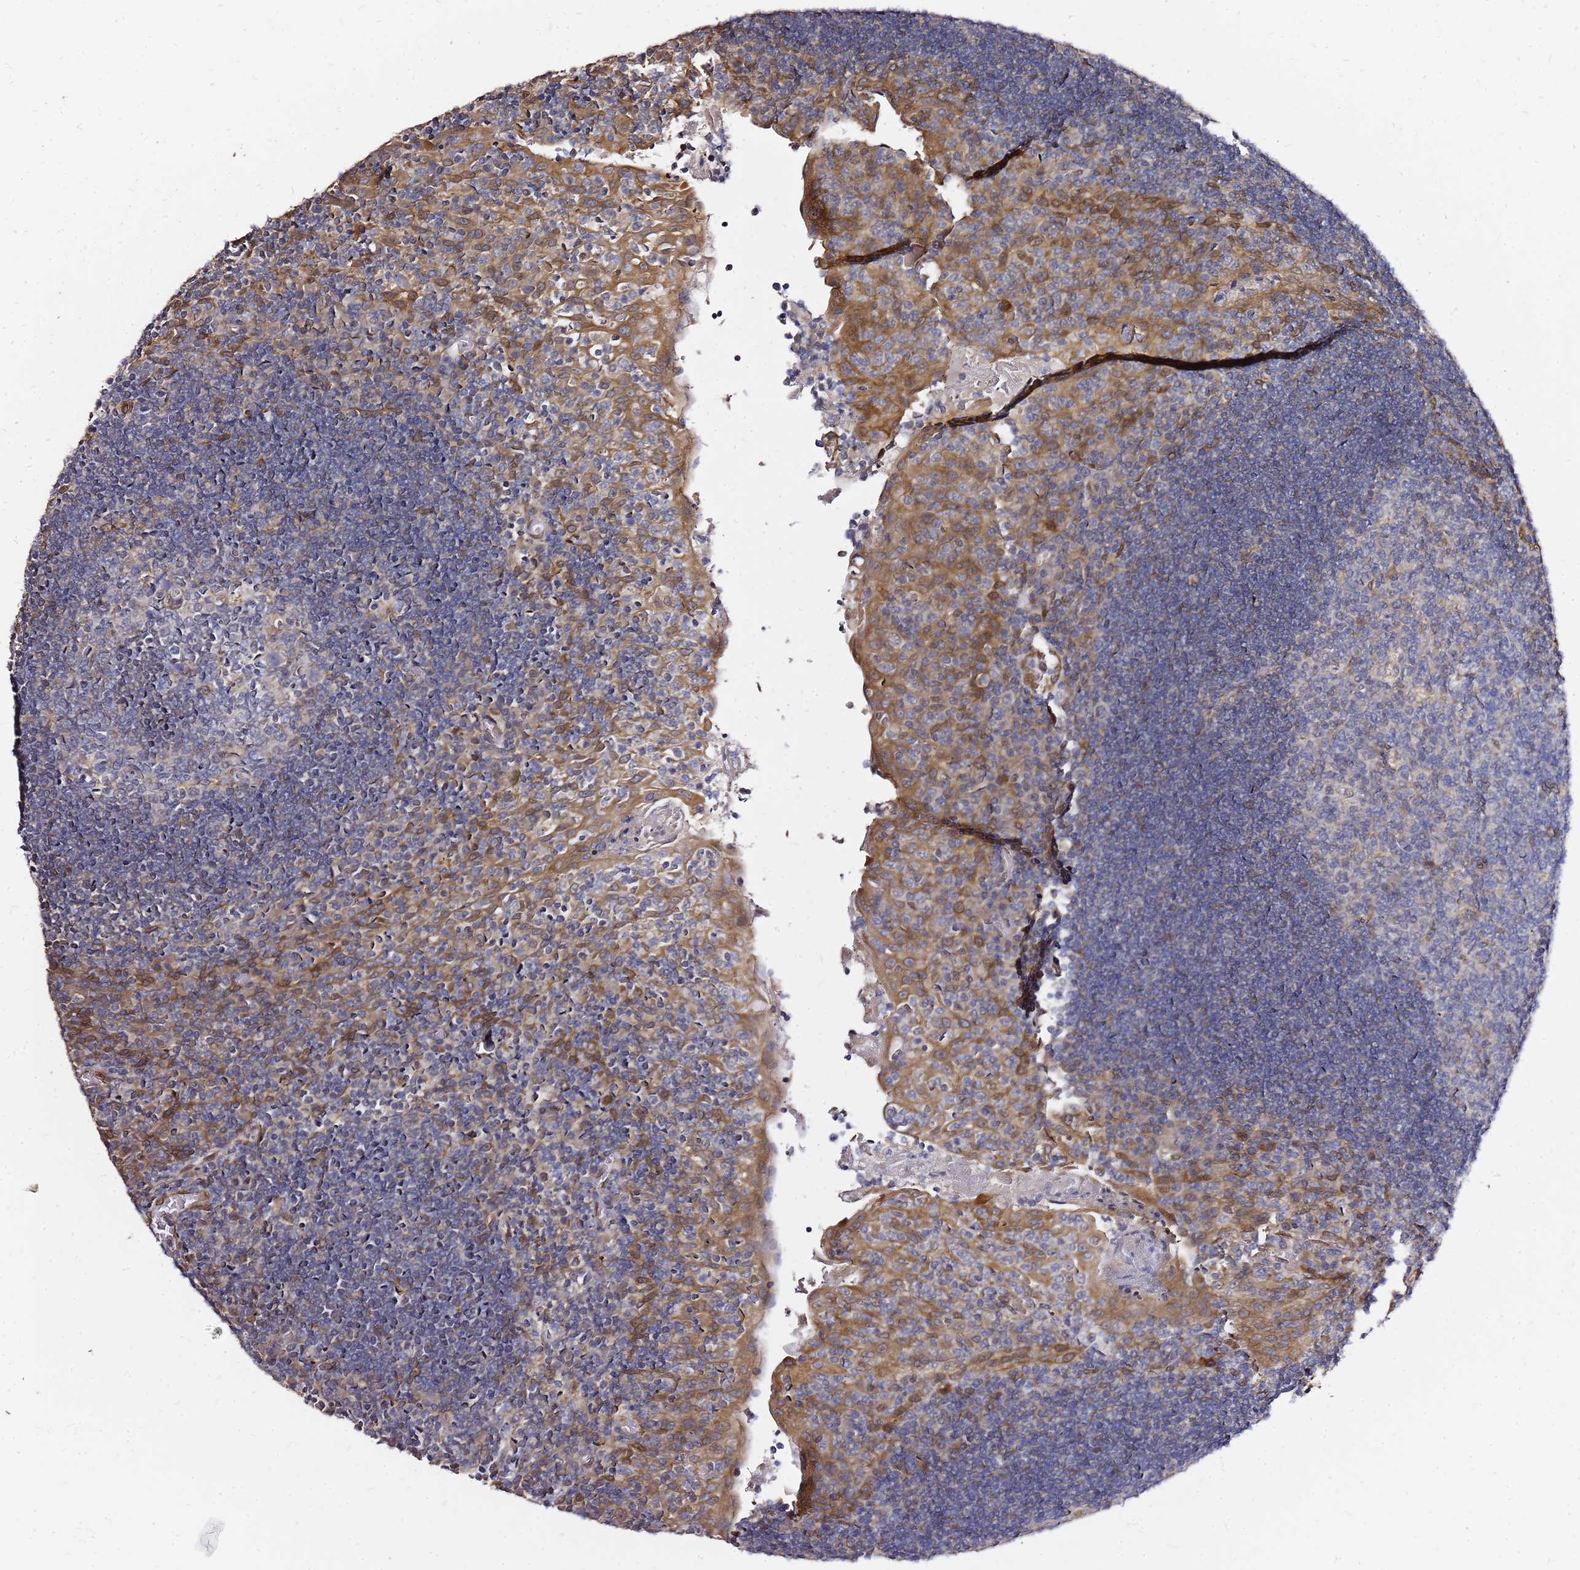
{"staining": {"intensity": "moderate", "quantity": "<25%", "location": "nuclear"}, "tissue": "tonsil", "cell_type": "Germinal center cells", "image_type": "normal", "snomed": [{"axis": "morphology", "description": "Normal tissue, NOS"}, {"axis": "topography", "description": "Tonsil"}], "caption": "This is a histology image of IHC staining of benign tonsil, which shows moderate staining in the nuclear of germinal center cells.", "gene": "NUDT14", "patient": {"sex": "male", "age": 17}}